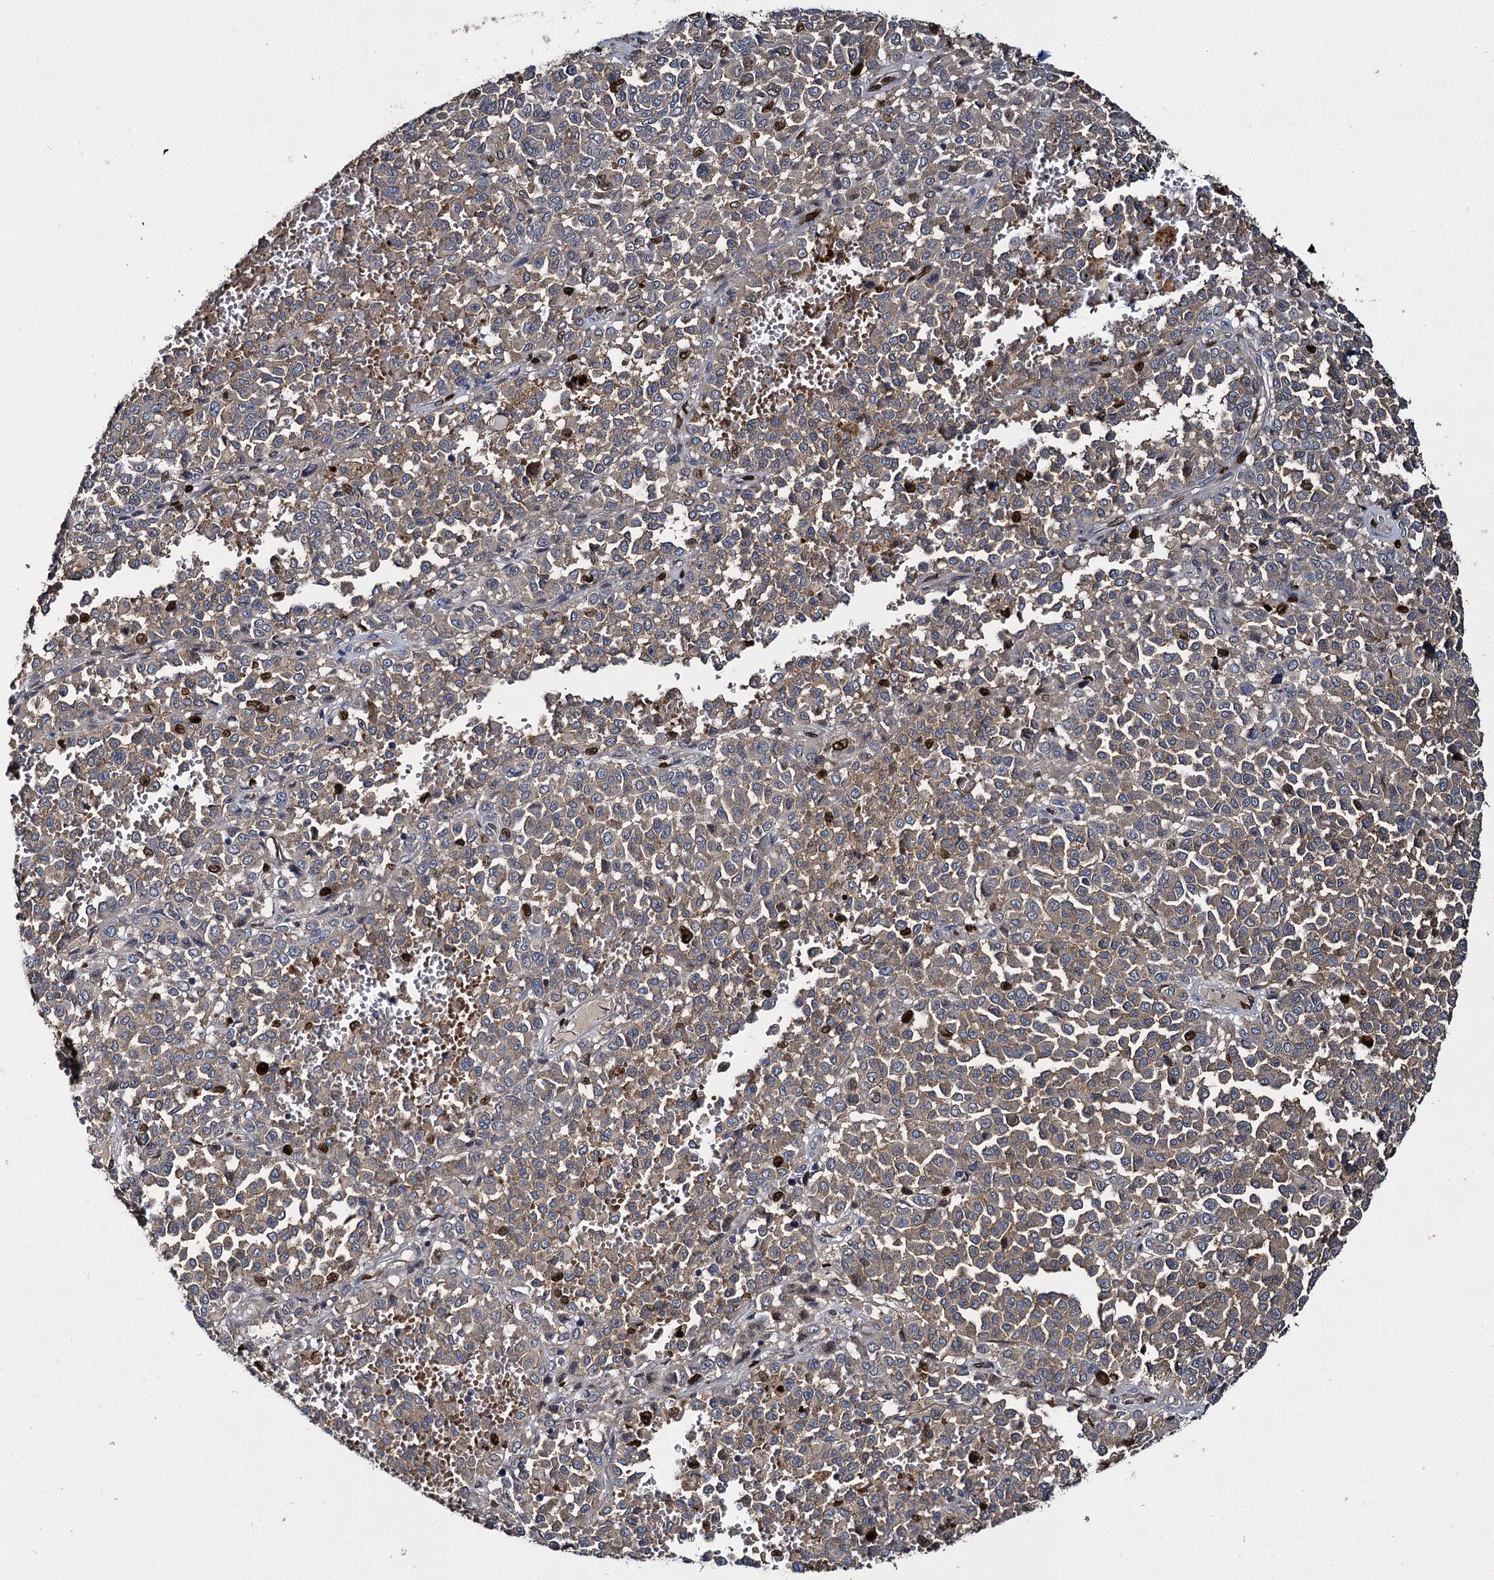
{"staining": {"intensity": "weak", "quantity": ">75%", "location": "cytoplasmic/membranous"}, "tissue": "melanoma", "cell_type": "Tumor cells", "image_type": "cancer", "snomed": [{"axis": "morphology", "description": "Malignant melanoma, Metastatic site"}, {"axis": "topography", "description": "Pancreas"}], "caption": "A micrograph showing weak cytoplasmic/membranous staining in approximately >75% of tumor cells in malignant melanoma (metastatic site), as visualized by brown immunohistochemical staining.", "gene": "SLC11A2", "patient": {"sex": "female", "age": 30}}